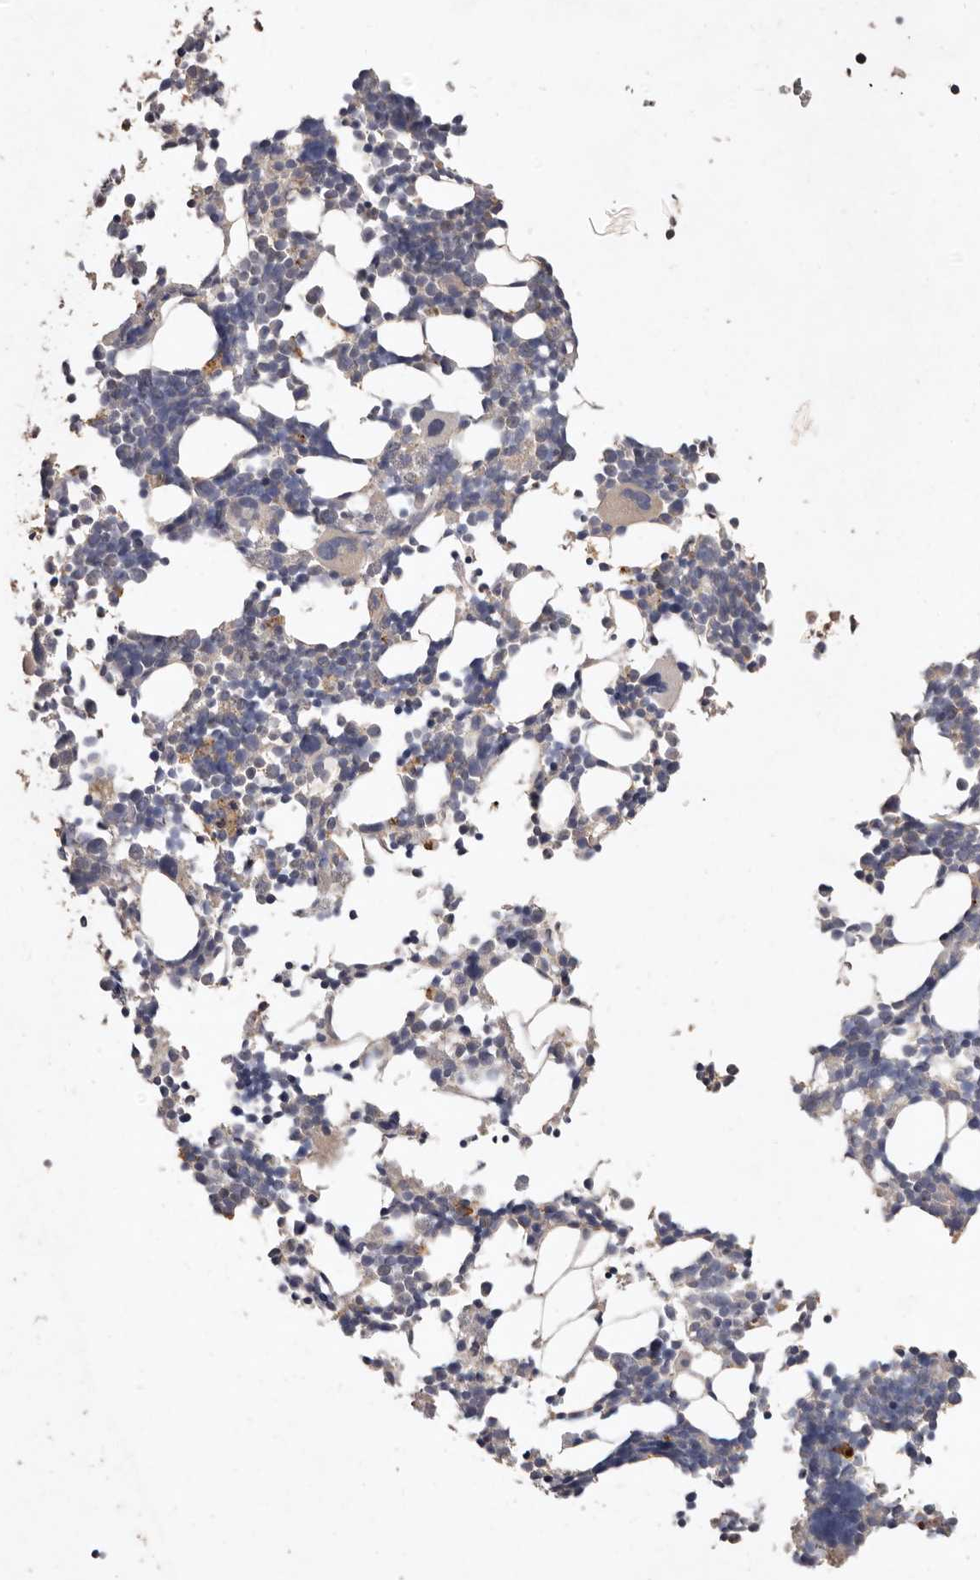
{"staining": {"intensity": "moderate", "quantity": "<25%", "location": "cytoplasmic/membranous"}, "tissue": "bone marrow", "cell_type": "Hematopoietic cells", "image_type": "normal", "snomed": [{"axis": "morphology", "description": "Normal tissue, NOS"}, {"axis": "morphology", "description": "Inflammation, NOS"}, {"axis": "topography", "description": "Bone marrow"}], "caption": "Approximately <25% of hematopoietic cells in benign human bone marrow exhibit moderate cytoplasmic/membranous protein expression as visualized by brown immunohistochemical staining.", "gene": "EDEM1", "patient": {"sex": "male", "age": 21}}